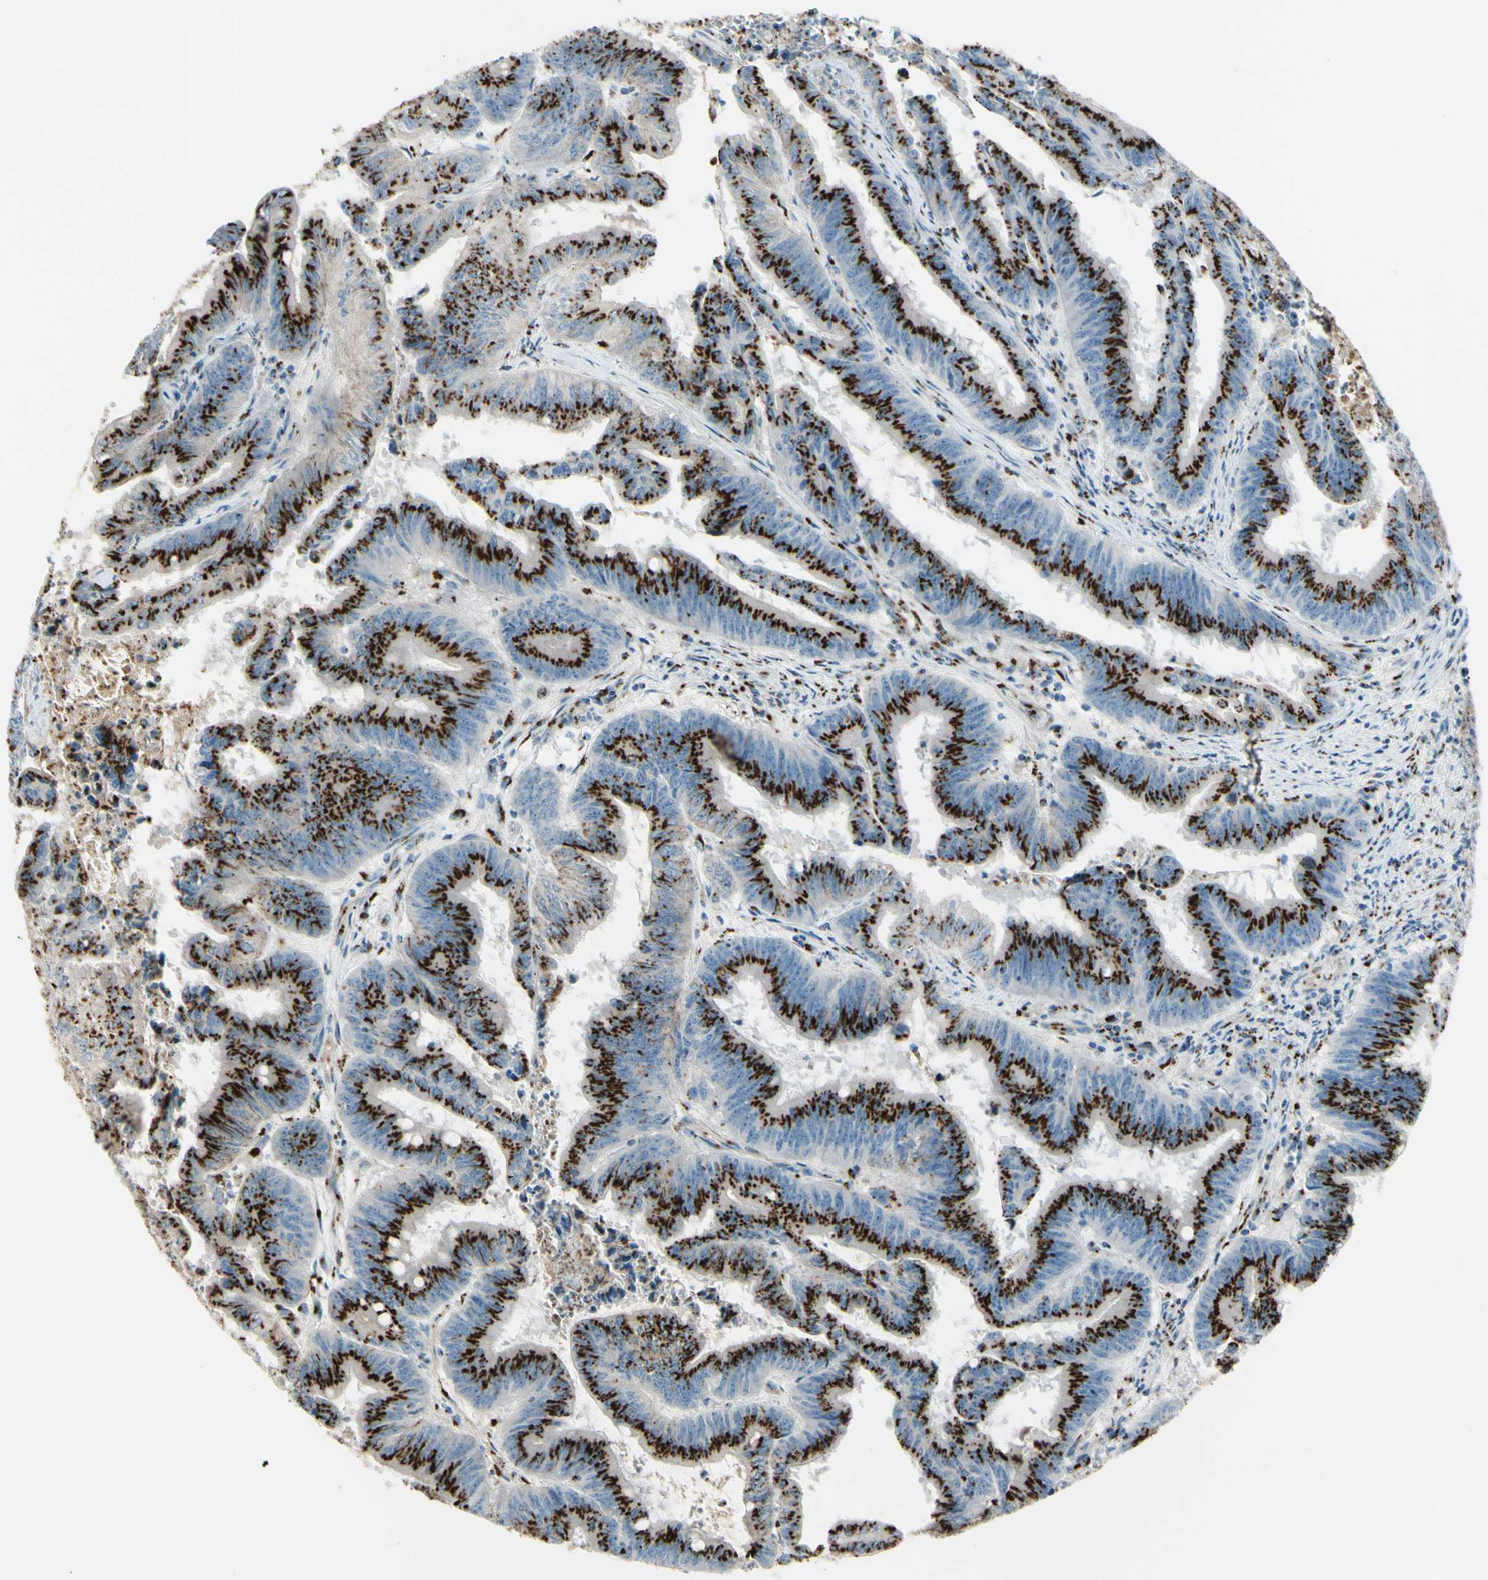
{"staining": {"intensity": "strong", "quantity": ">75%", "location": "cytoplasmic/membranous"}, "tissue": "colorectal cancer", "cell_type": "Tumor cells", "image_type": "cancer", "snomed": [{"axis": "morphology", "description": "Adenocarcinoma, NOS"}, {"axis": "topography", "description": "Colon"}], "caption": "The image shows a brown stain indicating the presence of a protein in the cytoplasmic/membranous of tumor cells in adenocarcinoma (colorectal). (DAB IHC, brown staining for protein, blue staining for nuclei).", "gene": "B4GALT1", "patient": {"sex": "male", "age": 45}}